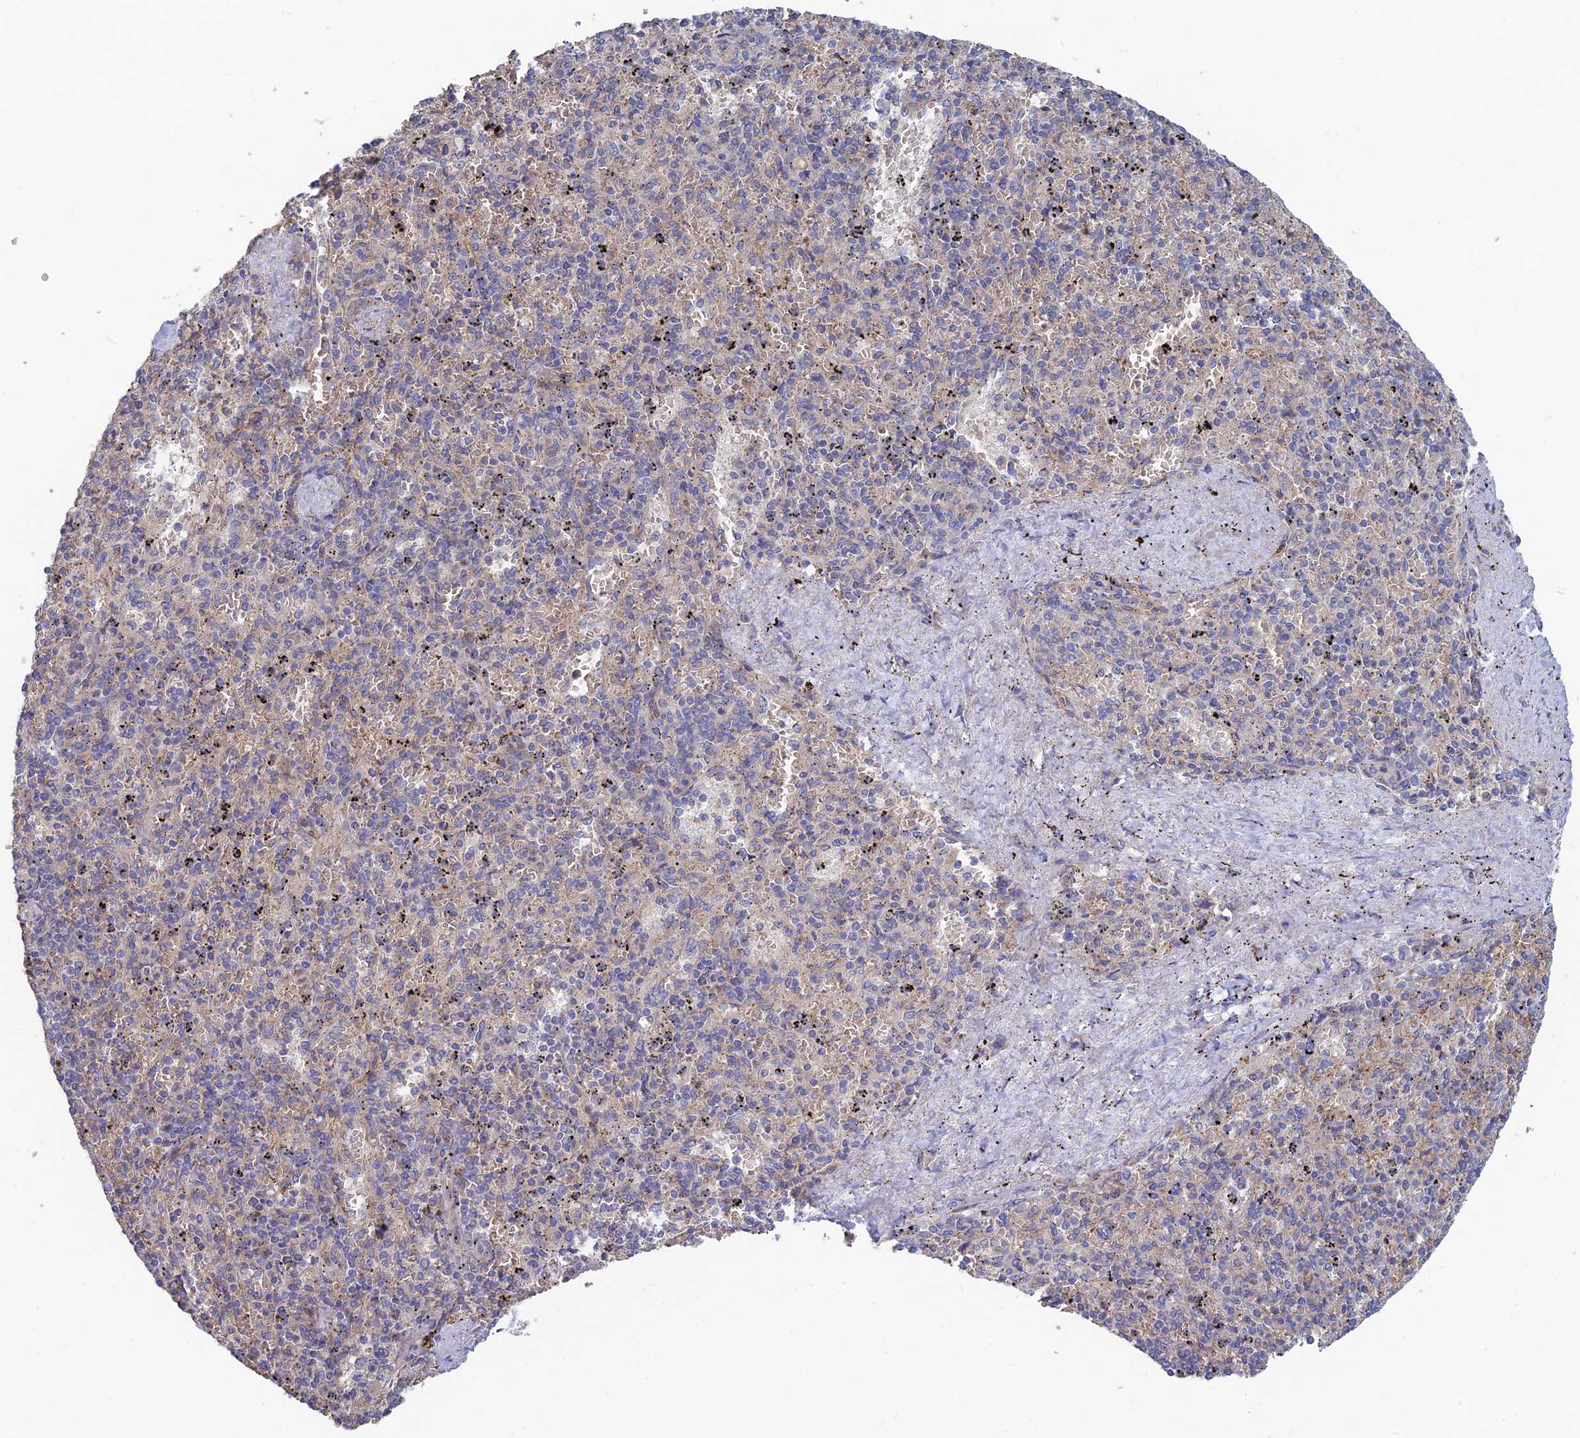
{"staining": {"intensity": "weak", "quantity": "<25%", "location": "cytoplasmic/membranous"}, "tissue": "spleen", "cell_type": "Cells in red pulp", "image_type": "normal", "snomed": [{"axis": "morphology", "description": "Normal tissue, NOS"}, {"axis": "topography", "description": "Spleen"}], "caption": "DAB (3,3'-diaminobenzidine) immunohistochemical staining of normal spleen shows no significant expression in cells in red pulp. The staining is performed using DAB (3,3'-diaminobenzidine) brown chromogen with nuclei counter-stained in using hematoxylin.", "gene": "ARRDC1", "patient": {"sex": "male", "age": 82}}